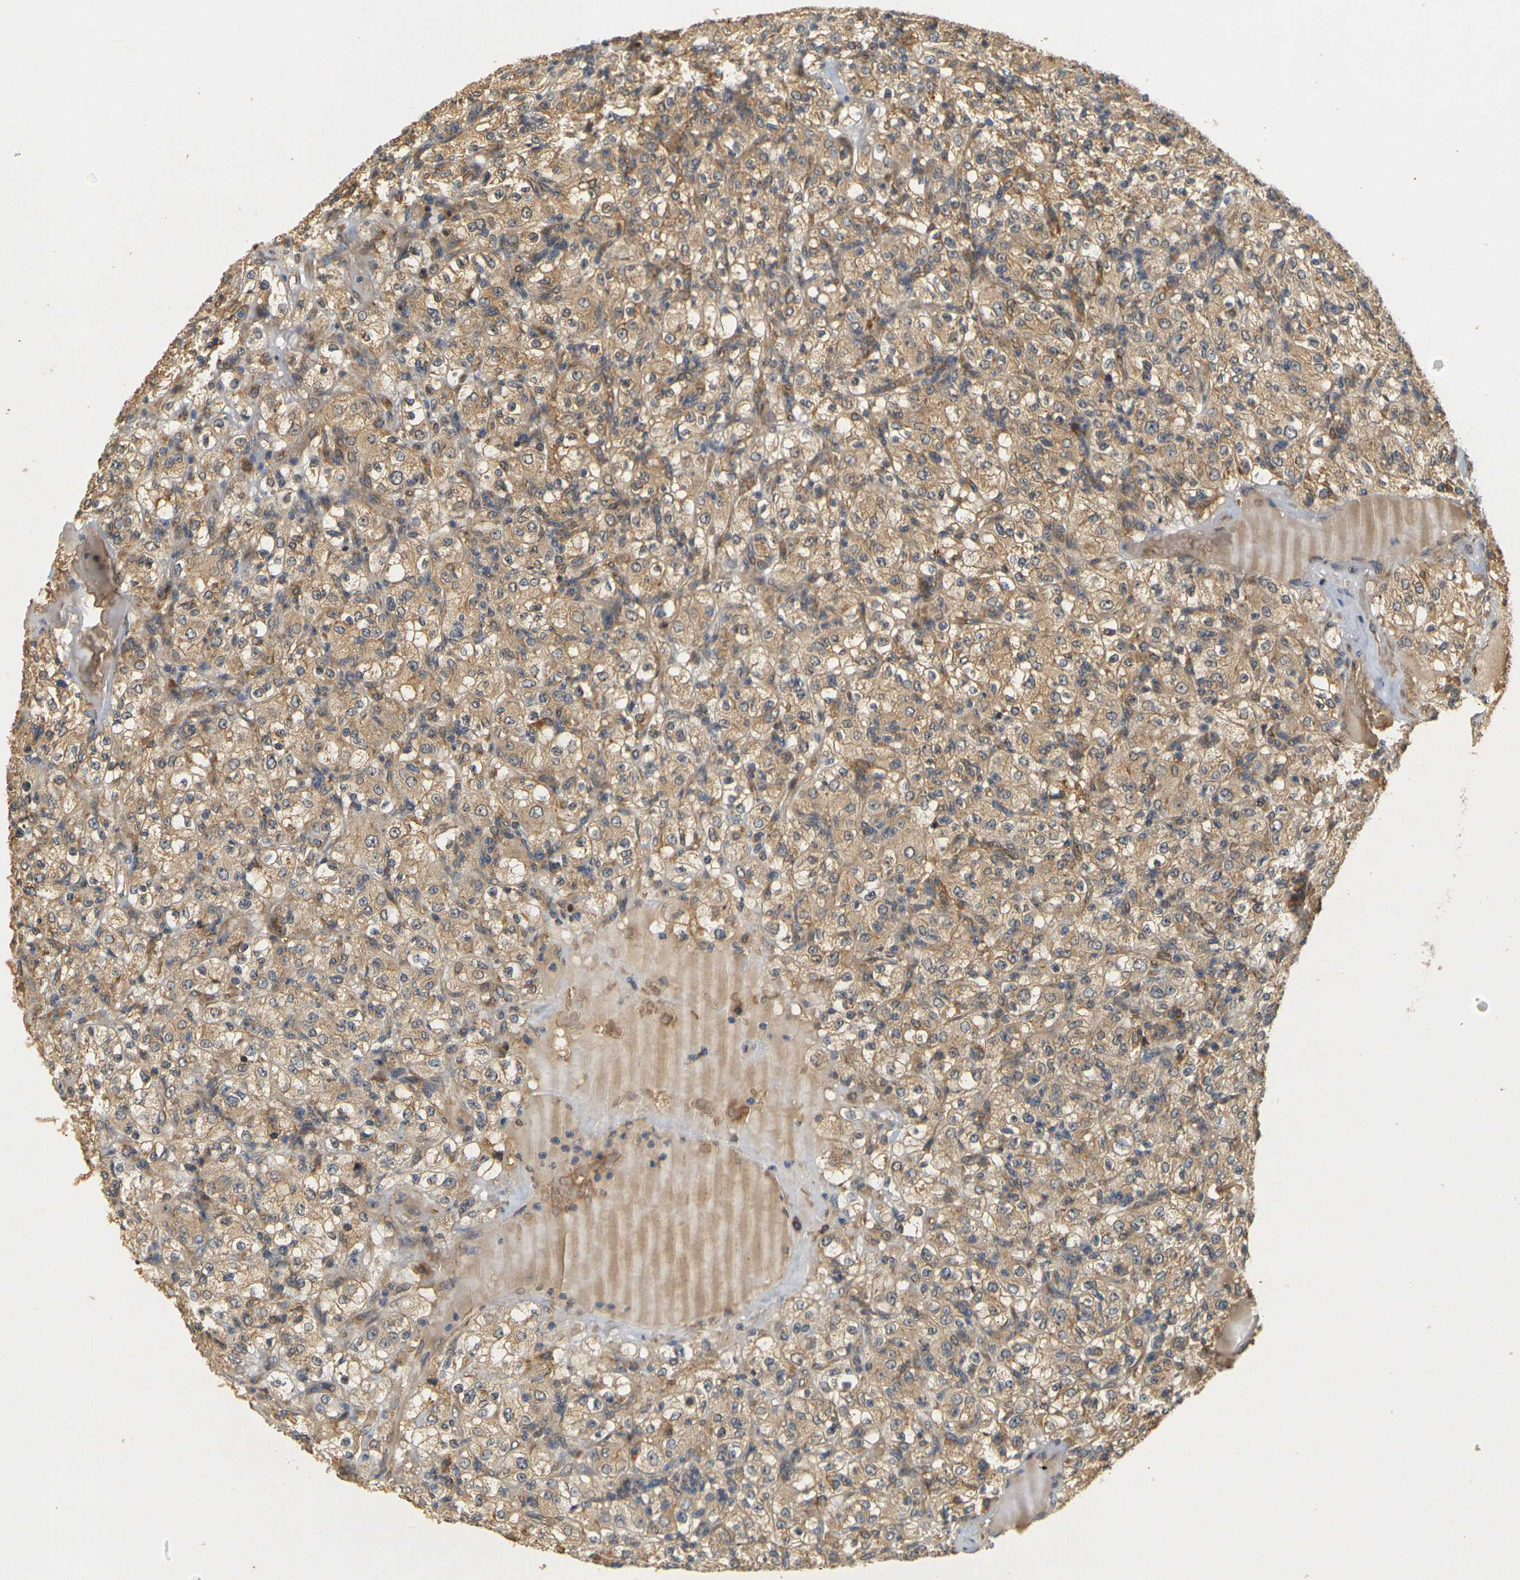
{"staining": {"intensity": "moderate", "quantity": ">75%", "location": "cytoplasmic/membranous"}, "tissue": "renal cancer", "cell_type": "Tumor cells", "image_type": "cancer", "snomed": [{"axis": "morphology", "description": "Normal tissue, NOS"}, {"axis": "morphology", "description": "Adenocarcinoma, NOS"}, {"axis": "topography", "description": "Kidney"}], "caption": "IHC image of human renal cancer (adenocarcinoma) stained for a protein (brown), which exhibits medium levels of moderate cytoplasmic/membranous expression in approximately >75% of tumor cells.", "gene": "MEGF9", "patient": {"sex": "female", "age": 72}}